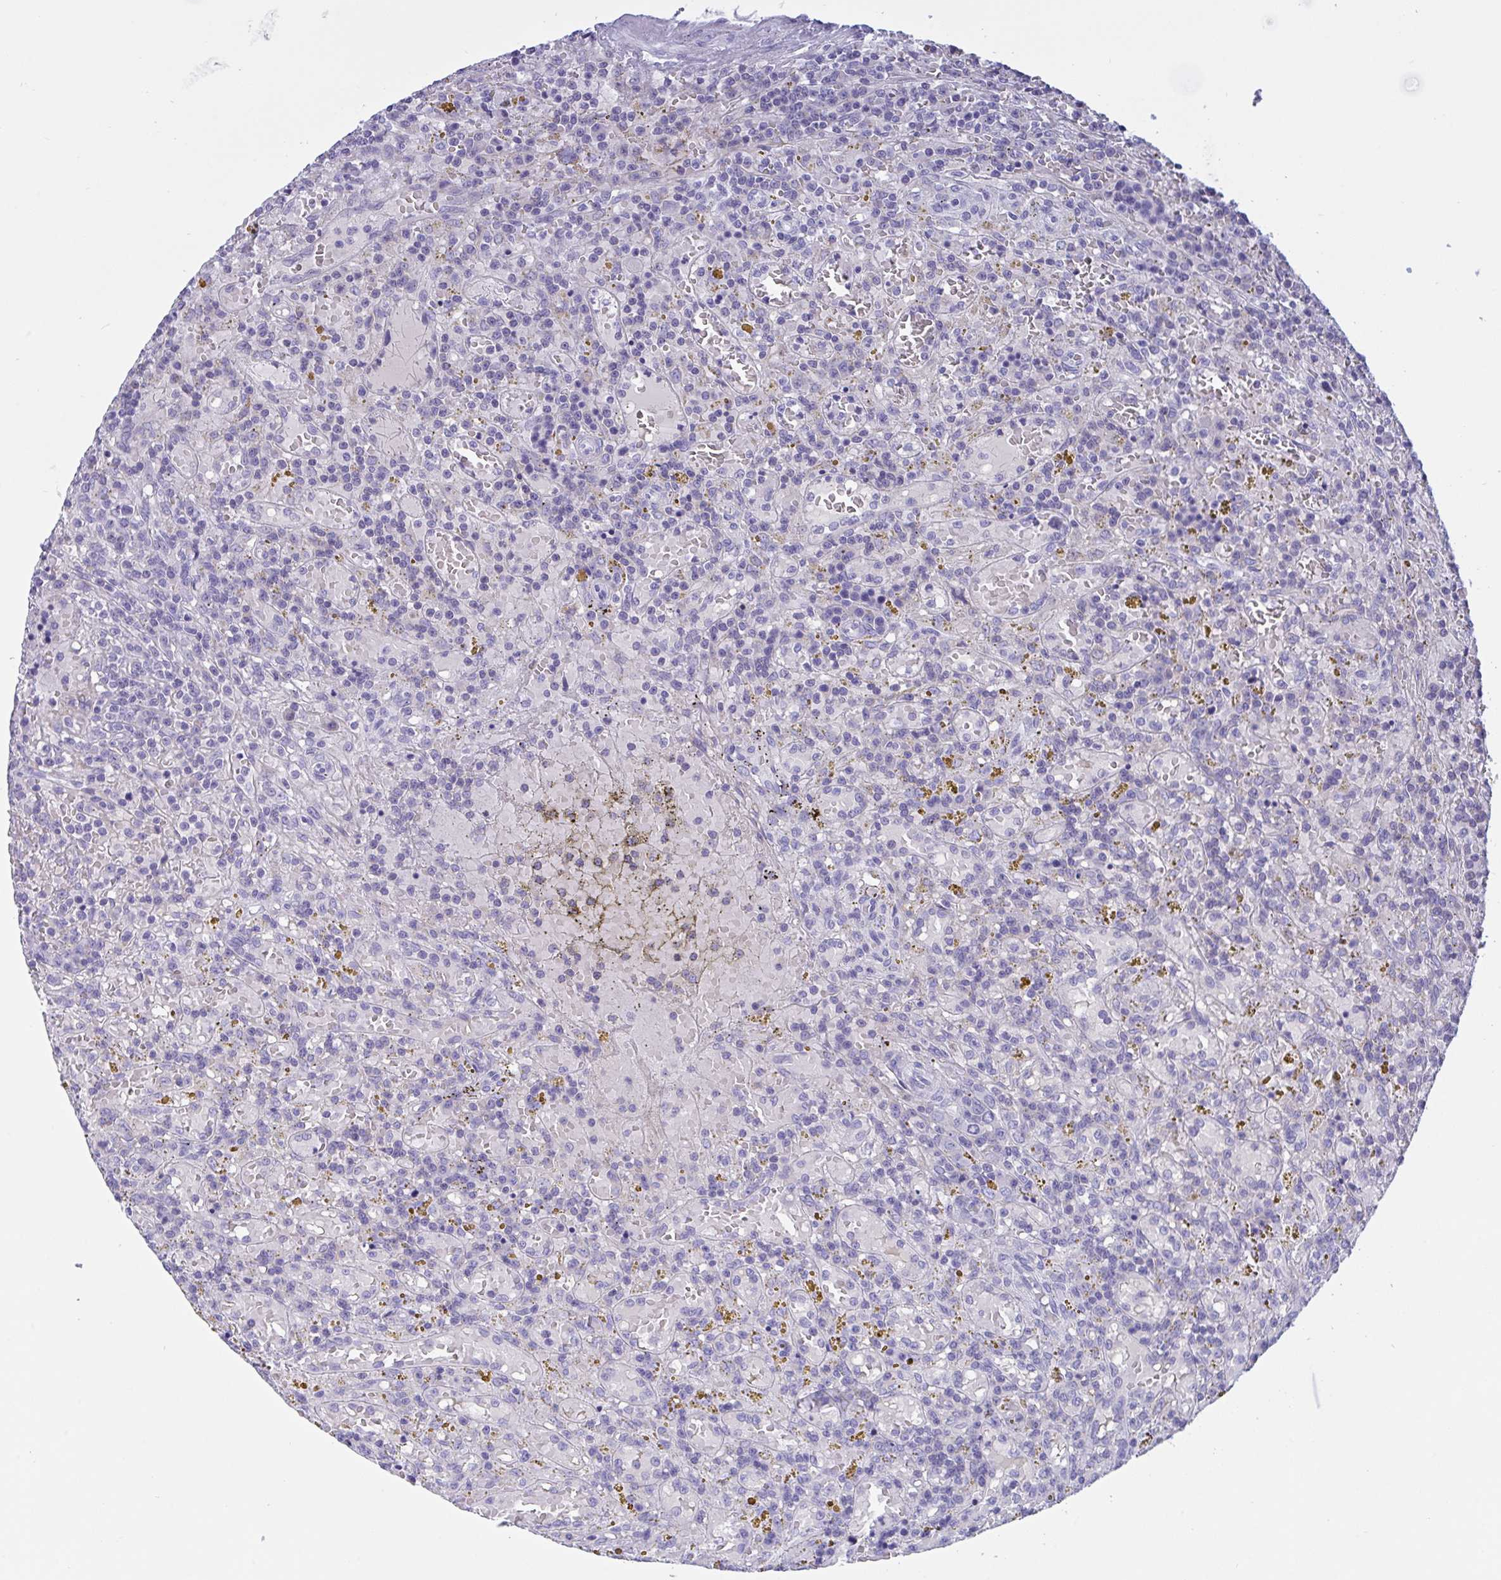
{"staining": {"intensity": "negative", "quantity": "none", "location": "none"}, "tissue": "lymphoma", "cell_type": "Tumor cells", "image_type": "cancer", "snomed": [{"axis": "morphology", "description": "Malignant lymphoma, non-Hodgkin's type, Low grade"}, {"axis": "topography", "description": "Spleen"}], "caption": "Tumor cells are negative for protein expression in human low-grade malignant lymphoma, non-Hodgkin's type. (DAB (3,3'-diaminobenzidine) IHC with hematoxylin counter stain).", "gene": "OXLD1", "patient": {"sex": "female", "age": 65}}